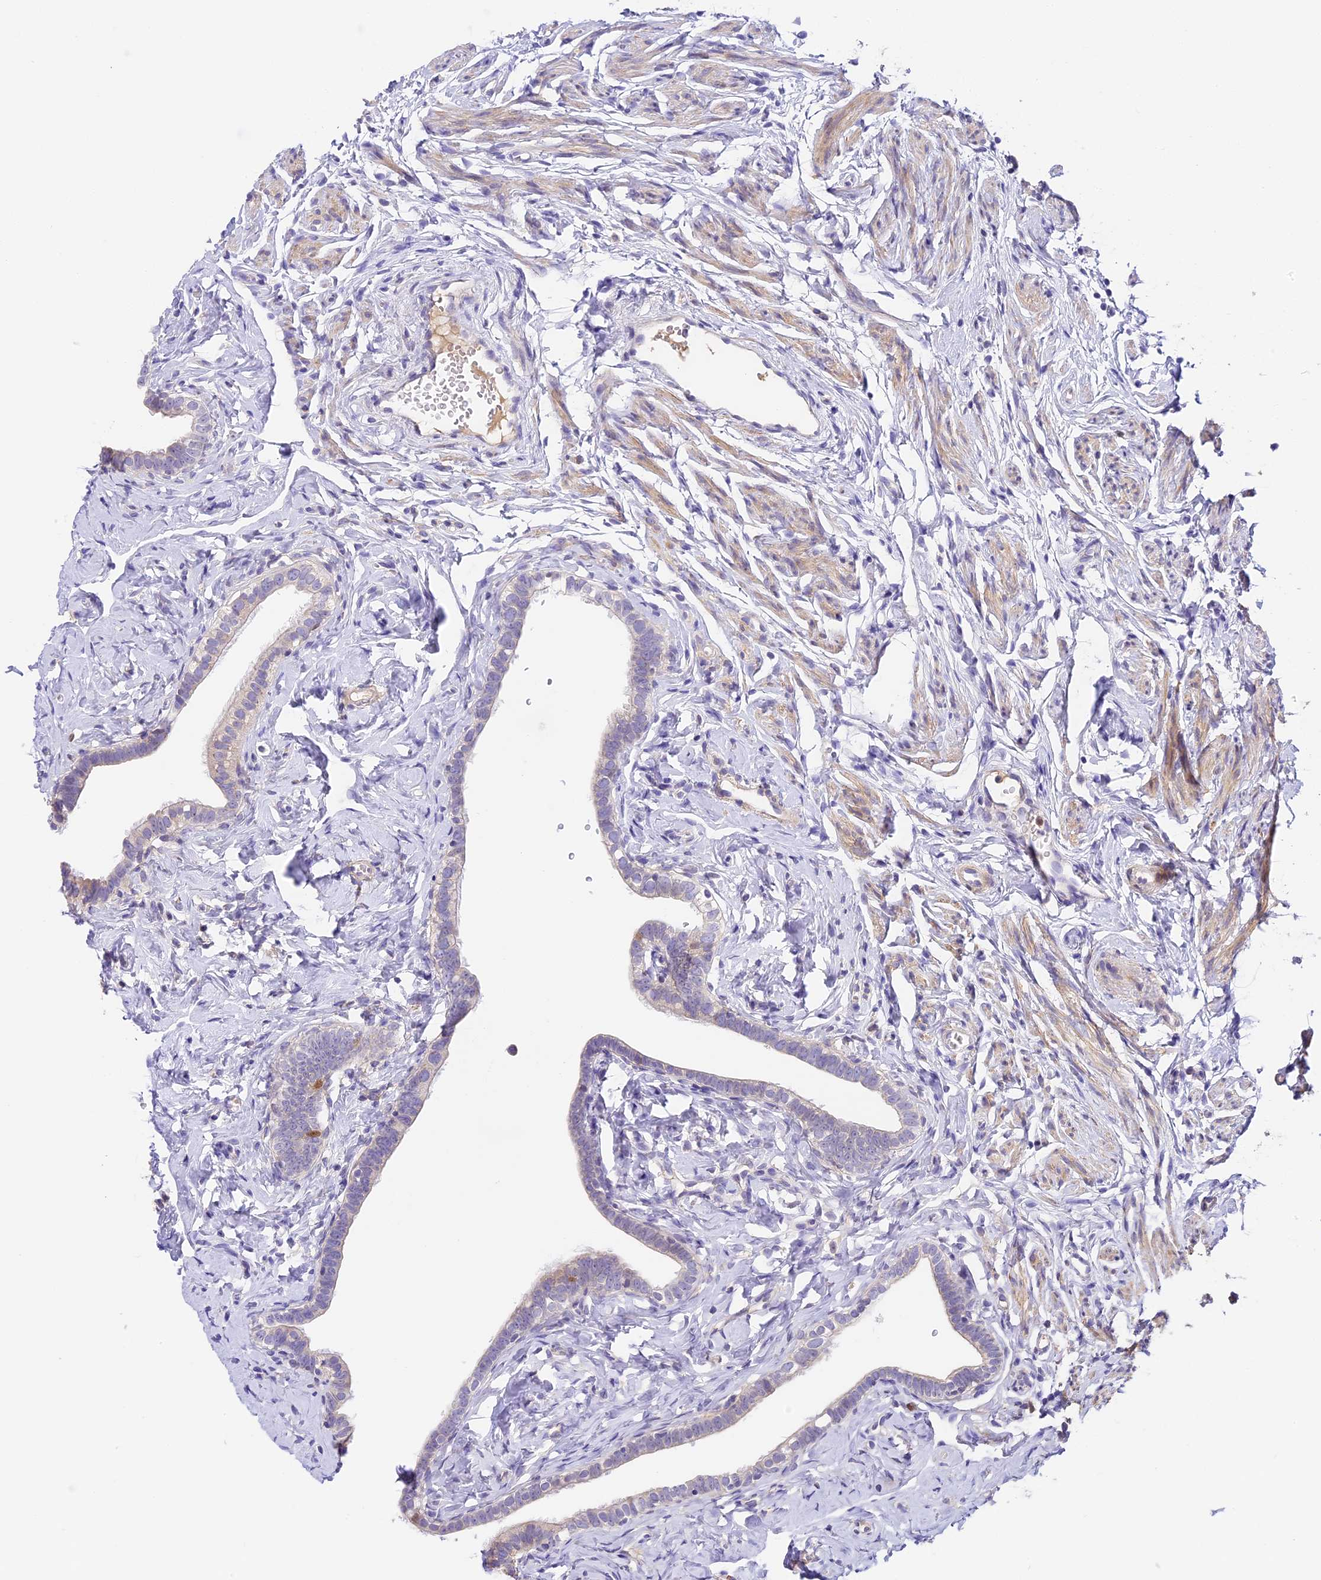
{"staining": {"intensity": "moderate", "quantity": "<25%", "location": "nuclear"}, "tissue": "fallopian tube", "cell_type": "Glandular cells", "image_type": "normal", "snomed": [{"axis": "morphology", "description": "Normal tissue, NOS"}, {"axis": "topography", "description": "Fallopian tube"}], "caption": "The immunohistochemical stain shows moderate nuclear expression in glandular cells of normal fallopian tube.", "gene": "RAD51", "patient": {"sex": "female", "age": 66}}